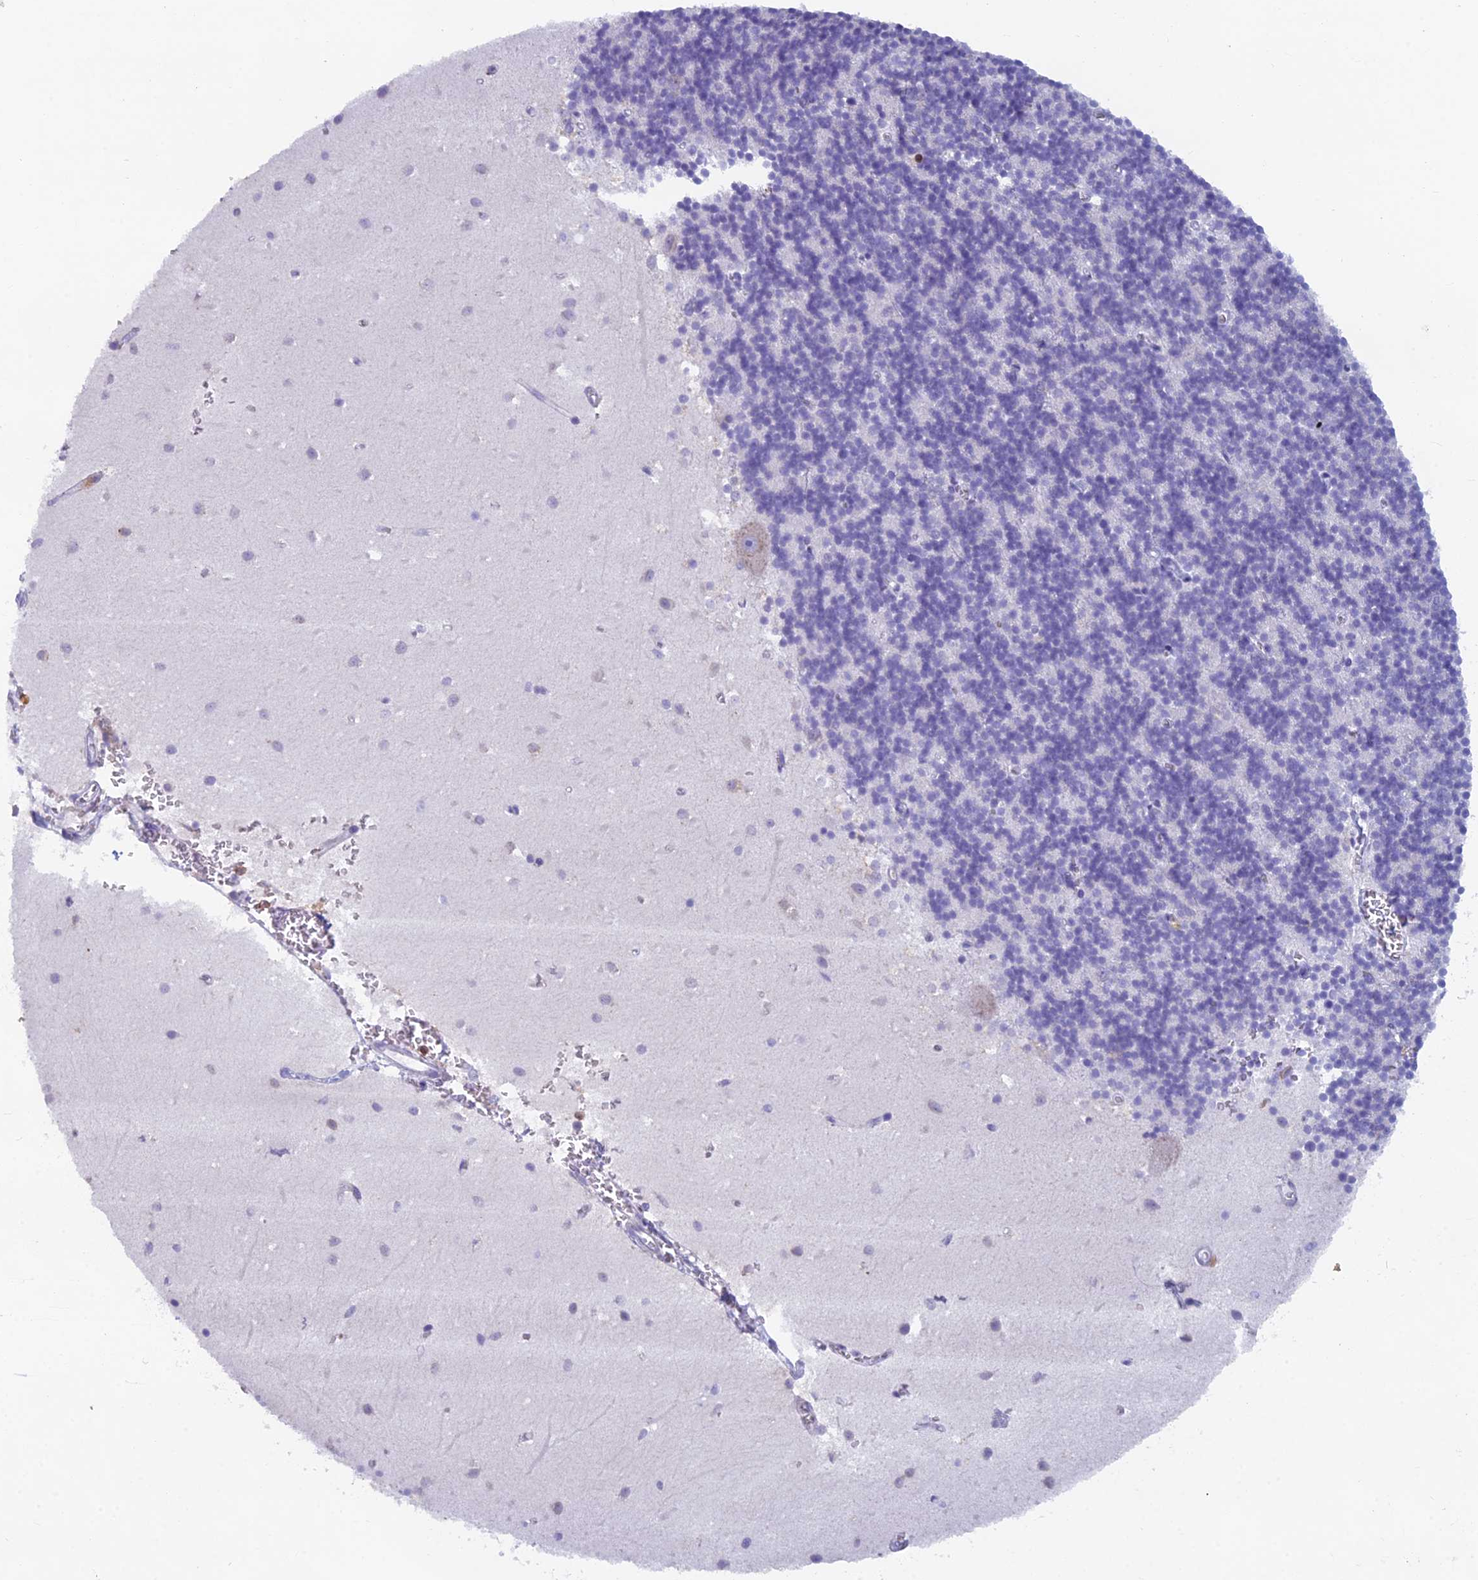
{"staining": {"intensity": "negative", "quantity": "none", "location": "none"}, "tissue": "cerebellum", "cell_type": "Cells in granular layer", "image_type": "normal", "snomed": [{"axis": "morphology", "description": "Normal tissue, NOS"}, {"axis": "topography", "description": "Cerebellum"}], "caption": "This image is of normal cerebellum stained with immunohistochemistry (IHC) to label a protein in brown with the nuclei are counter-stained blue. There is no positivity in cells in granular layer. The staining is performed using DAB (3,3'-diaminobenzidine) brown chromogen with nuclei counter-stained in using hematoxylin.", "gene": "ABI3BP", "patient": {"sex": "male", "age": 54}}